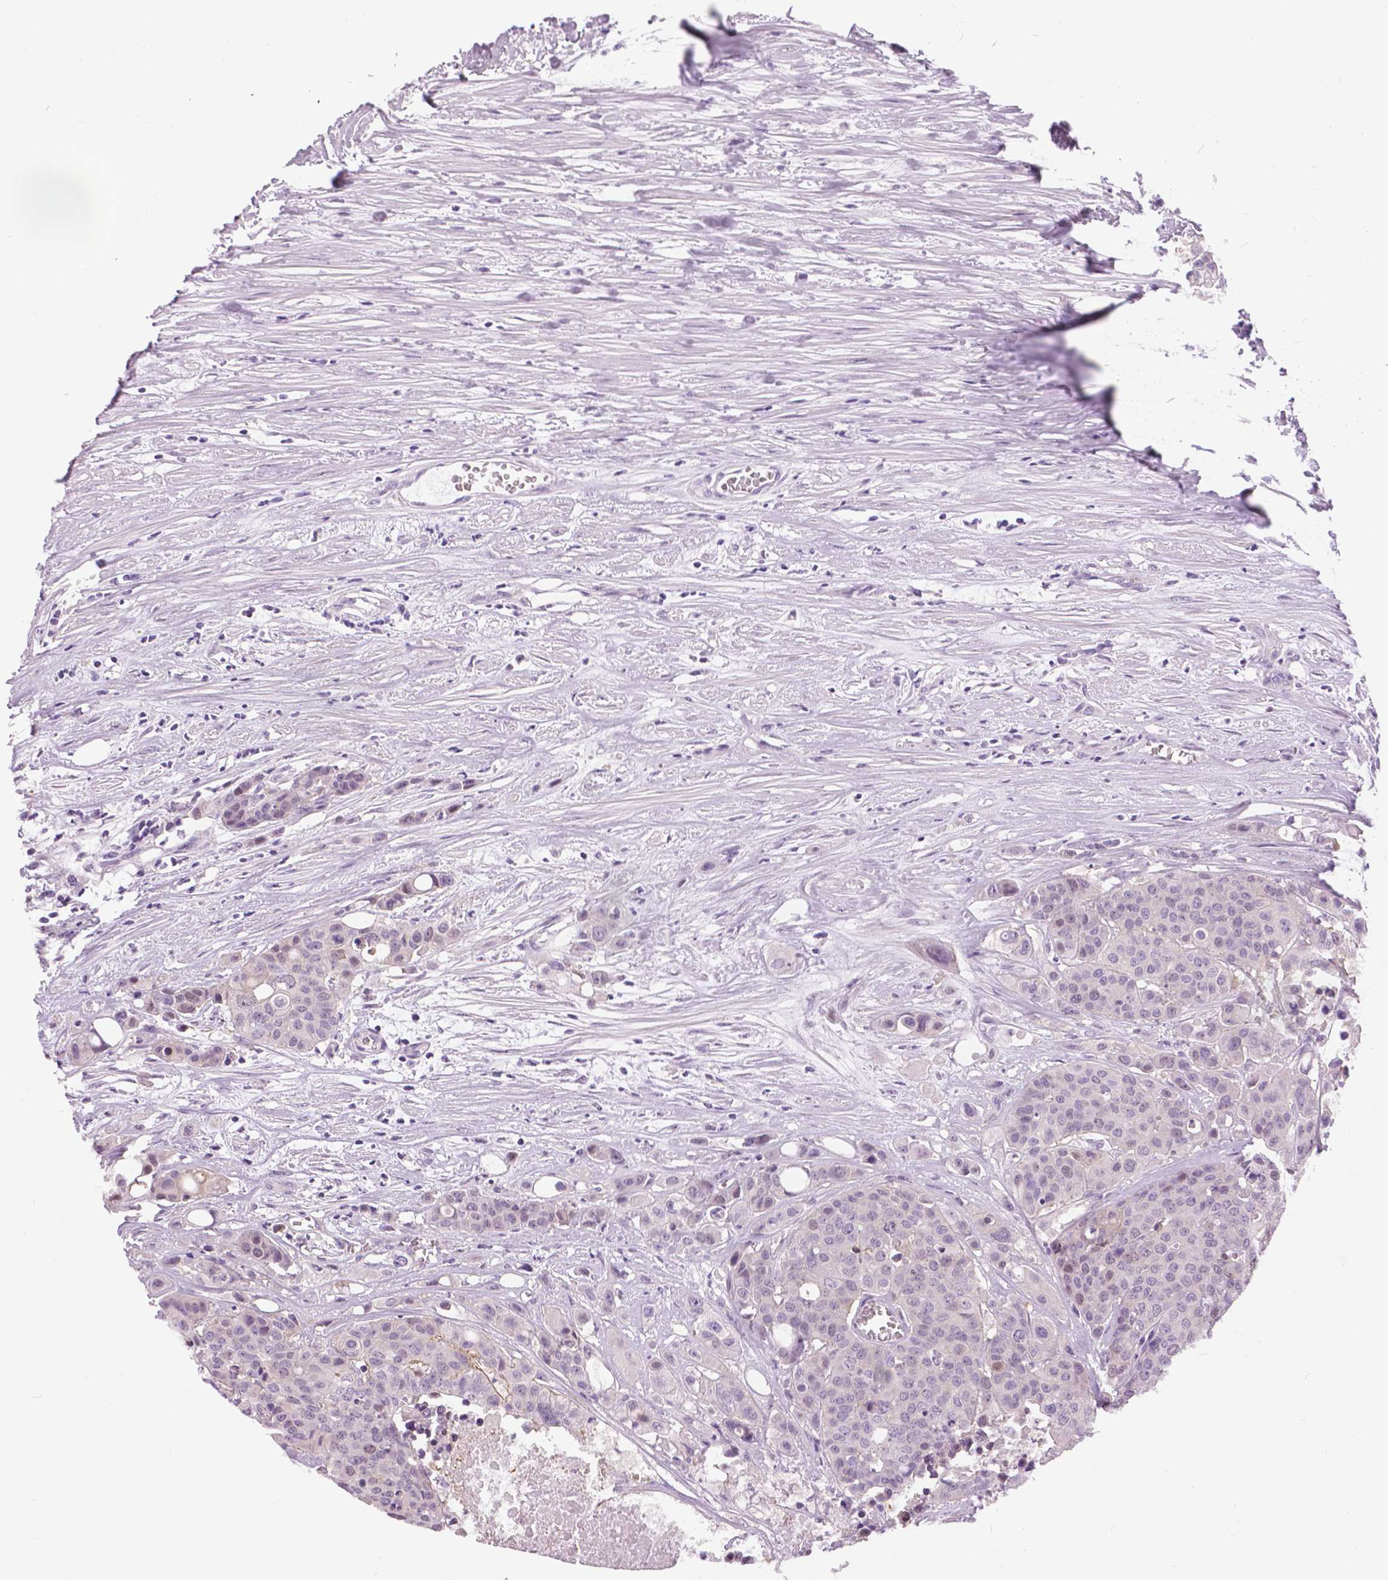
{"staining": {"intensity": "negative", "quantity": "none", "location": "none"}, "tissue": "carcinoid", "cell_type": "Tumor cells", "image_type": "cancer", "snomed": [{"axis": "morphology", "description": "Carcinoid, malignant, NOS"}, {"axis": "topography", "description": "Colon"}], "caption": "A high-resolution micrograph shows immunohistochemistry staining of malignant carcinoid, which demonstrates no significant expression in tumor cells.", "gene": "TP53TG5", "patient": {"sex": "male", "age": 81}}